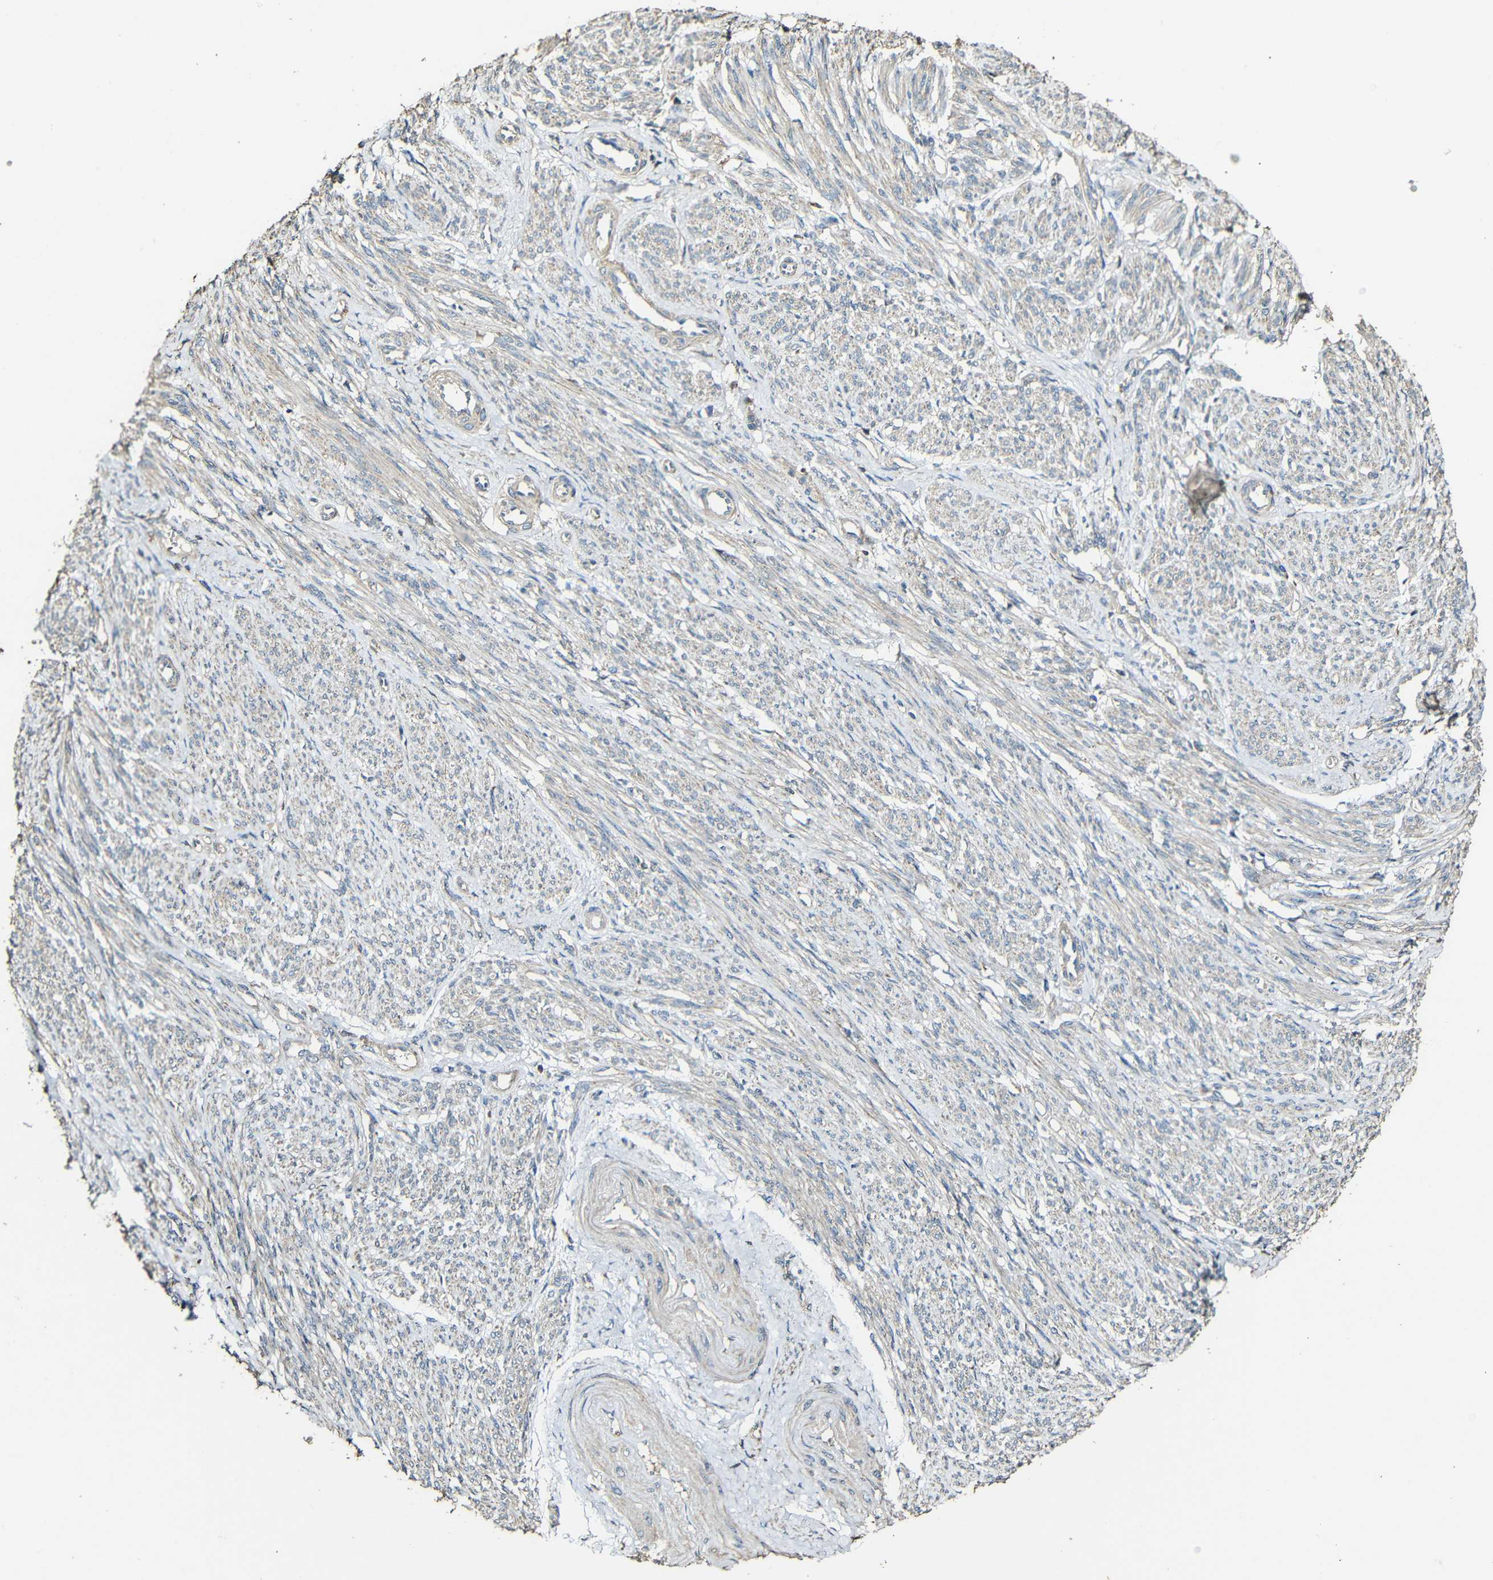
{"staining": {"intensity": "weak", "quantity": ">75%", "location": "cytoplasmic/membranous"}, "tissue": "smooth muscle", "cell_type": "Smooth muscle cells", "image_type": "normal", "snomed": [{"axis": "morphology", "description": "Normal tissue, NOS"}, {"axis": "topography", "description": "Smooth muscle"}], "caption": "DAB immunohistochemical staining of normal smooth muscle reveals weak cytoplasmic/membranous protein expression in about >75% of smooth muscle cells.", "gene": "CASP8", "patient": {"sex": "female", "age": 65}}